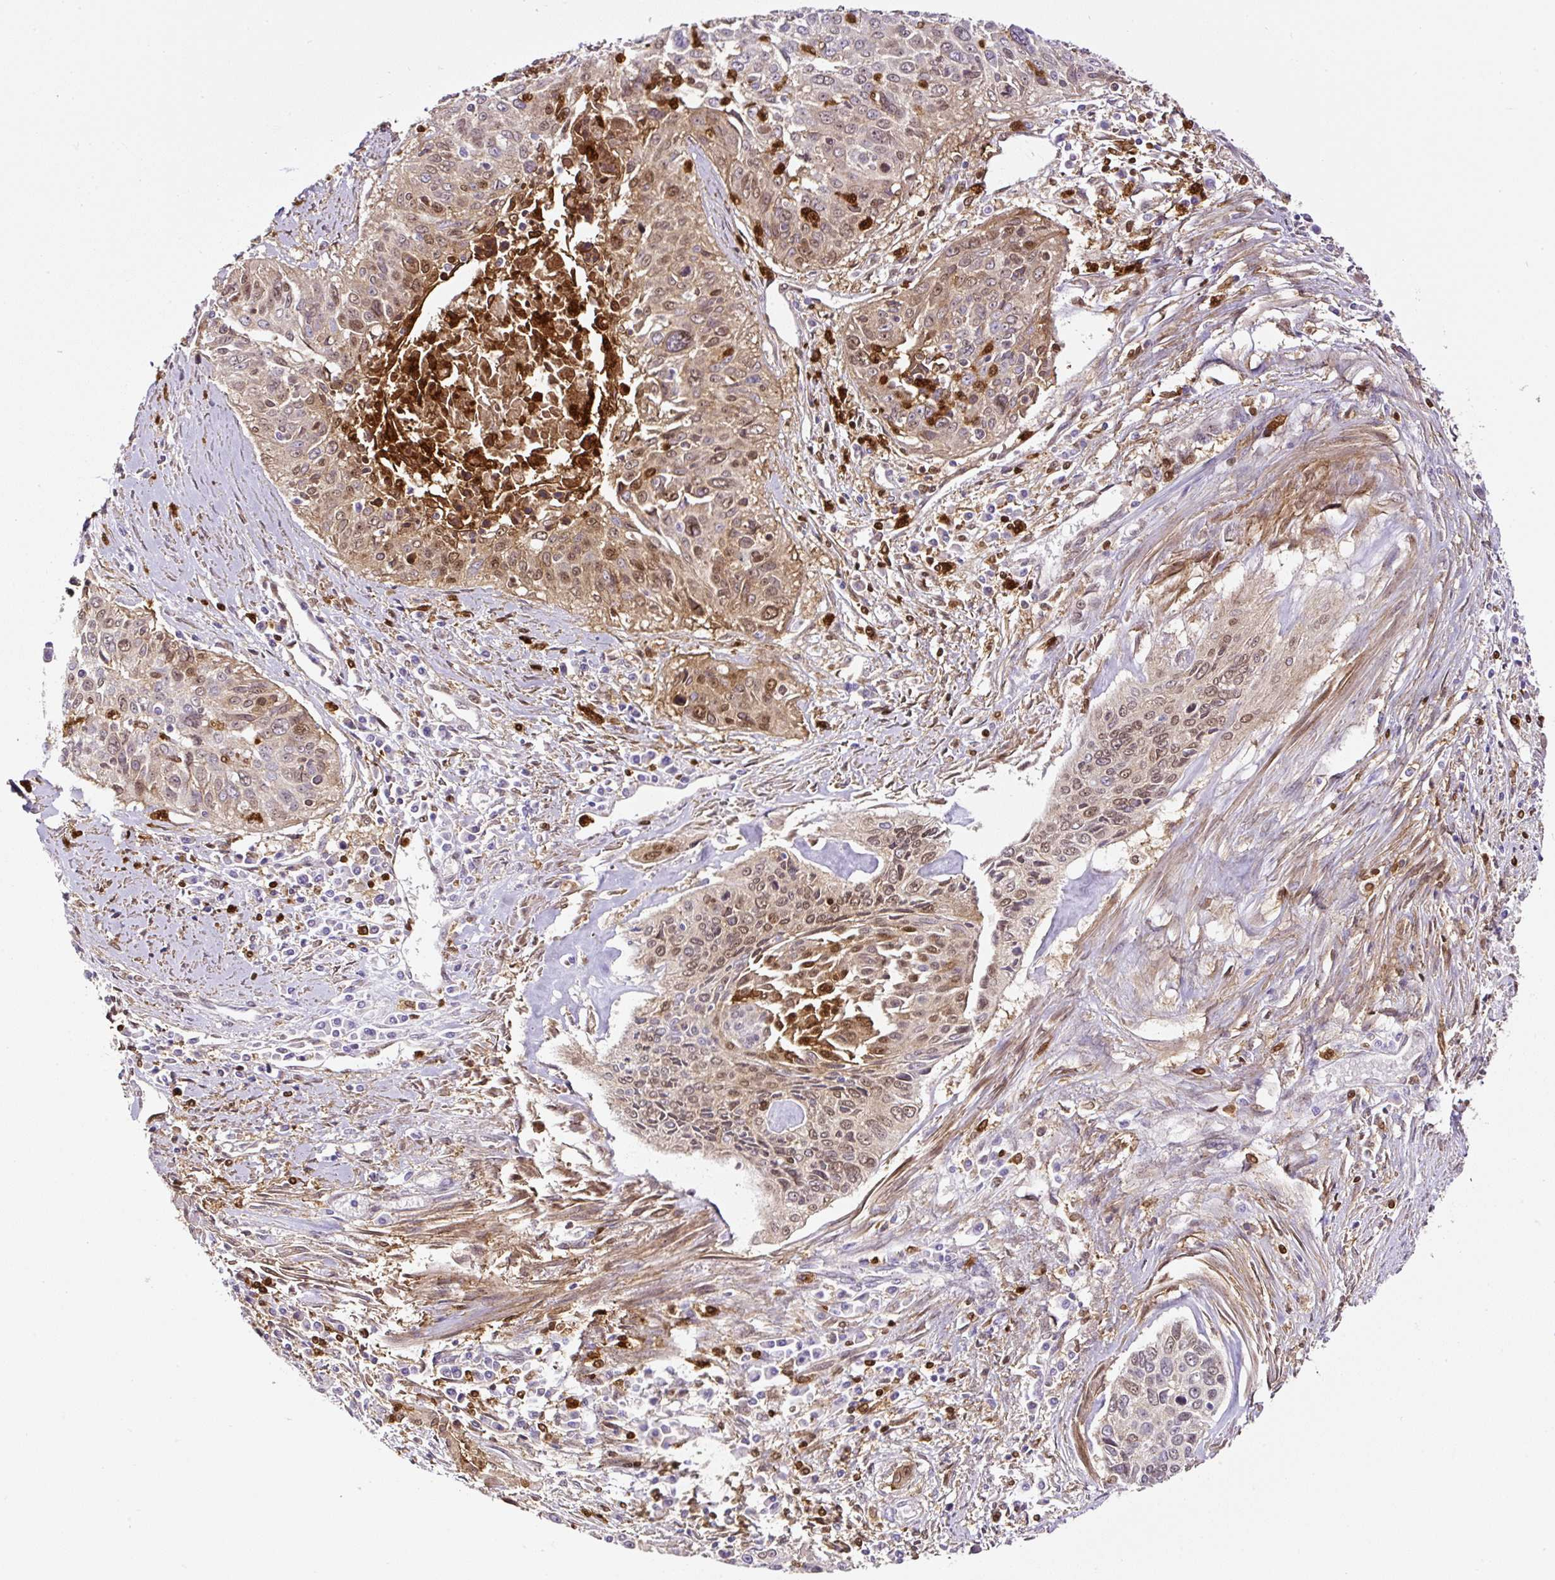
{"staining": {"intensity": "moderate", "quantity": "25%-75%", "location": "cytoplasmic/membranous,nuclear"}, "tissue": "cervical cancer", "cell_type": "Tumor cells", "image_type": "cancer", "snomed": [{"axis": "morphology", "description": "Squamous cell carcinoma, NOS"}, {"axis": "topography", "description": "Cervix"}], "caption": "Immunohistochemistry (DAB (3,3'-diaminobenzidine)) staining of squamous cell carcinoma (cervical) displays moderate cytoplasmic/membranous and nuclear protein expression in approximately 25%-75% of tumor cells. Nuclei are stained in blue.", "gene": "ANXA1", "patient": {"sex": "female", "age": 55}}